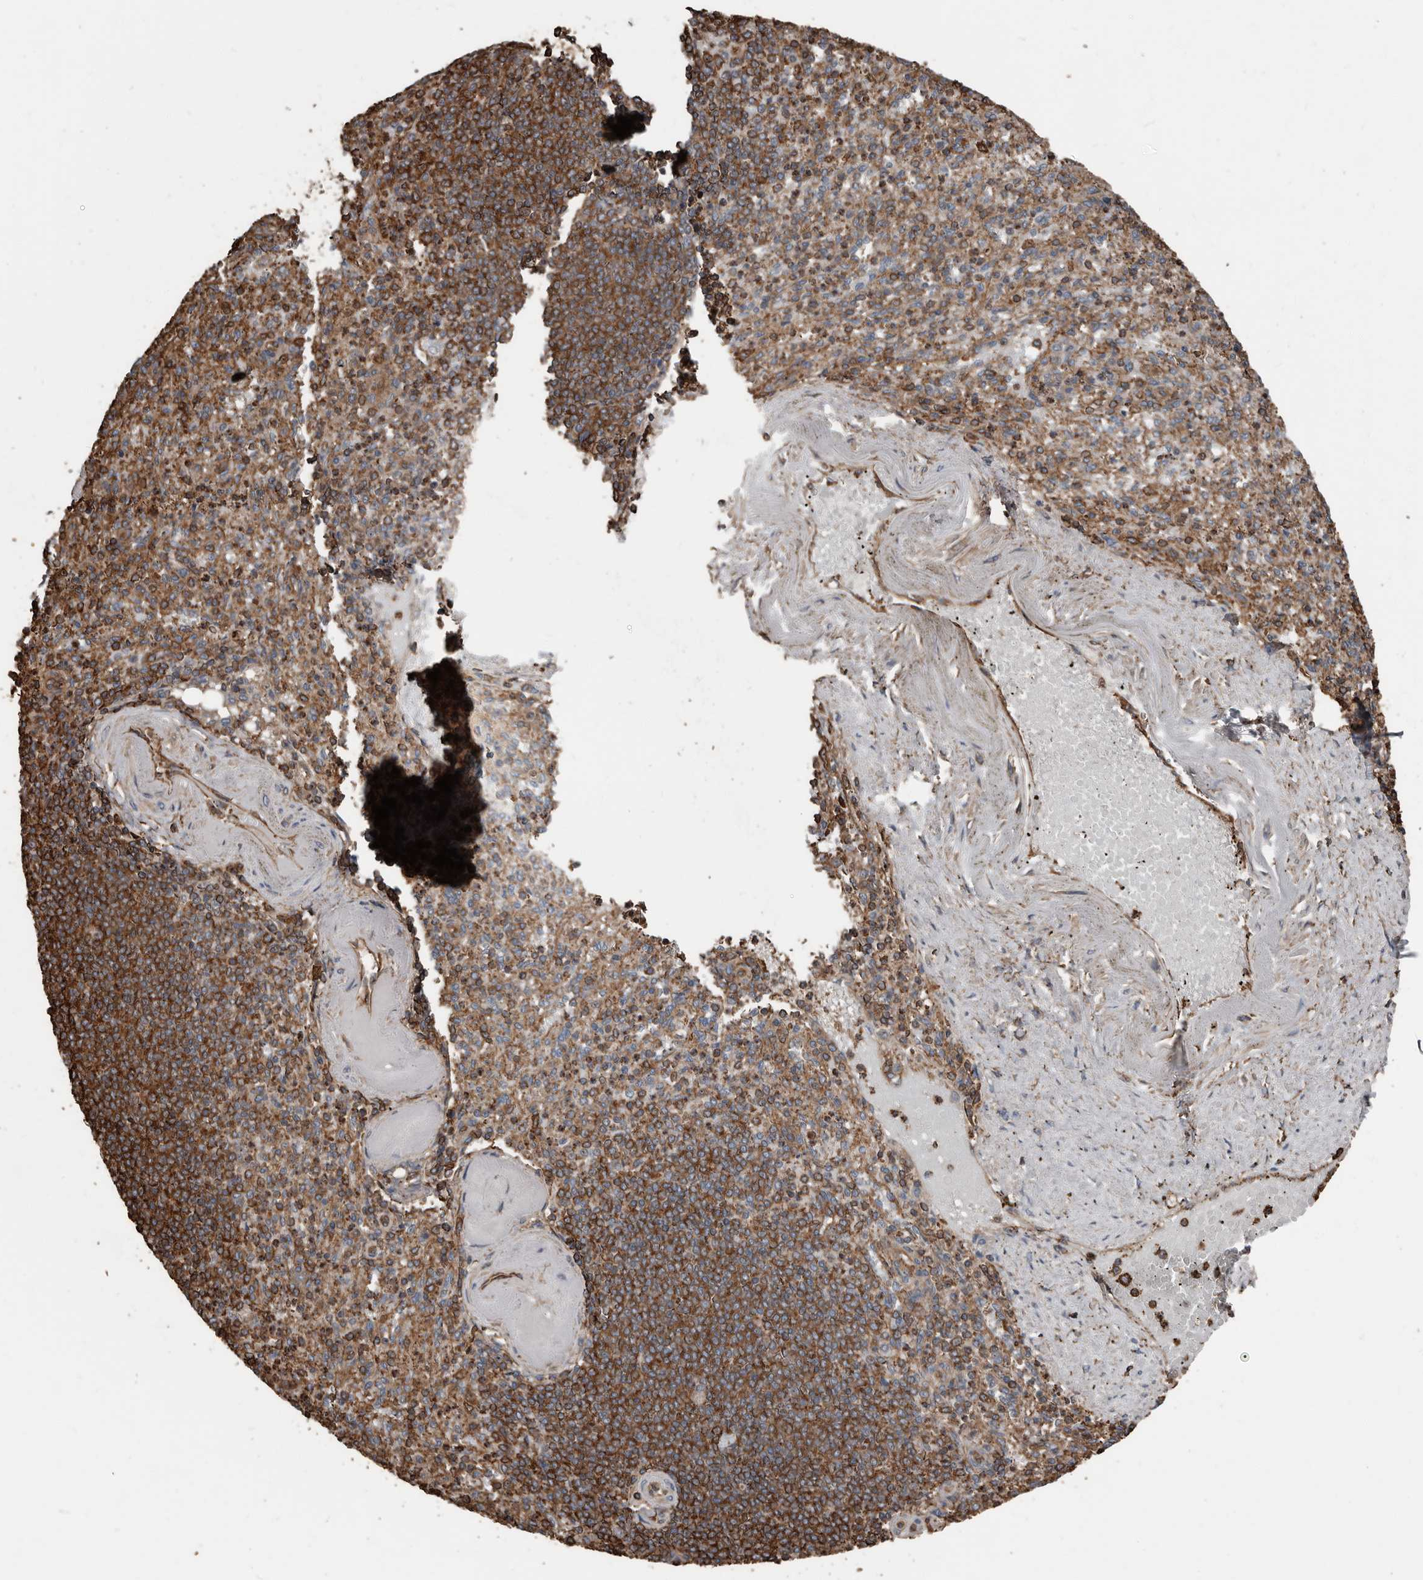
{"staining": {"intensity": "strong", "quantity": "25%-75%", "location": "cytoplasmic/membranous"}, "tissue": "spleen", "cell_type": "Cells in red pulp", "image_type": "normal", "snomed": [{"axis": "morphology", "description": "Normal tissue, NOS"}, {"axis": "topography", "description": "Spleen"}], "caption": "Protein positivity by immunohistochemistry exhibits strong cytoplasmic/membranous expression in approximately 25%-75% of cells in red pulp in benign spleen.", "gene": "DENND6B", "patient": {"sex": "female", "age": 74}}